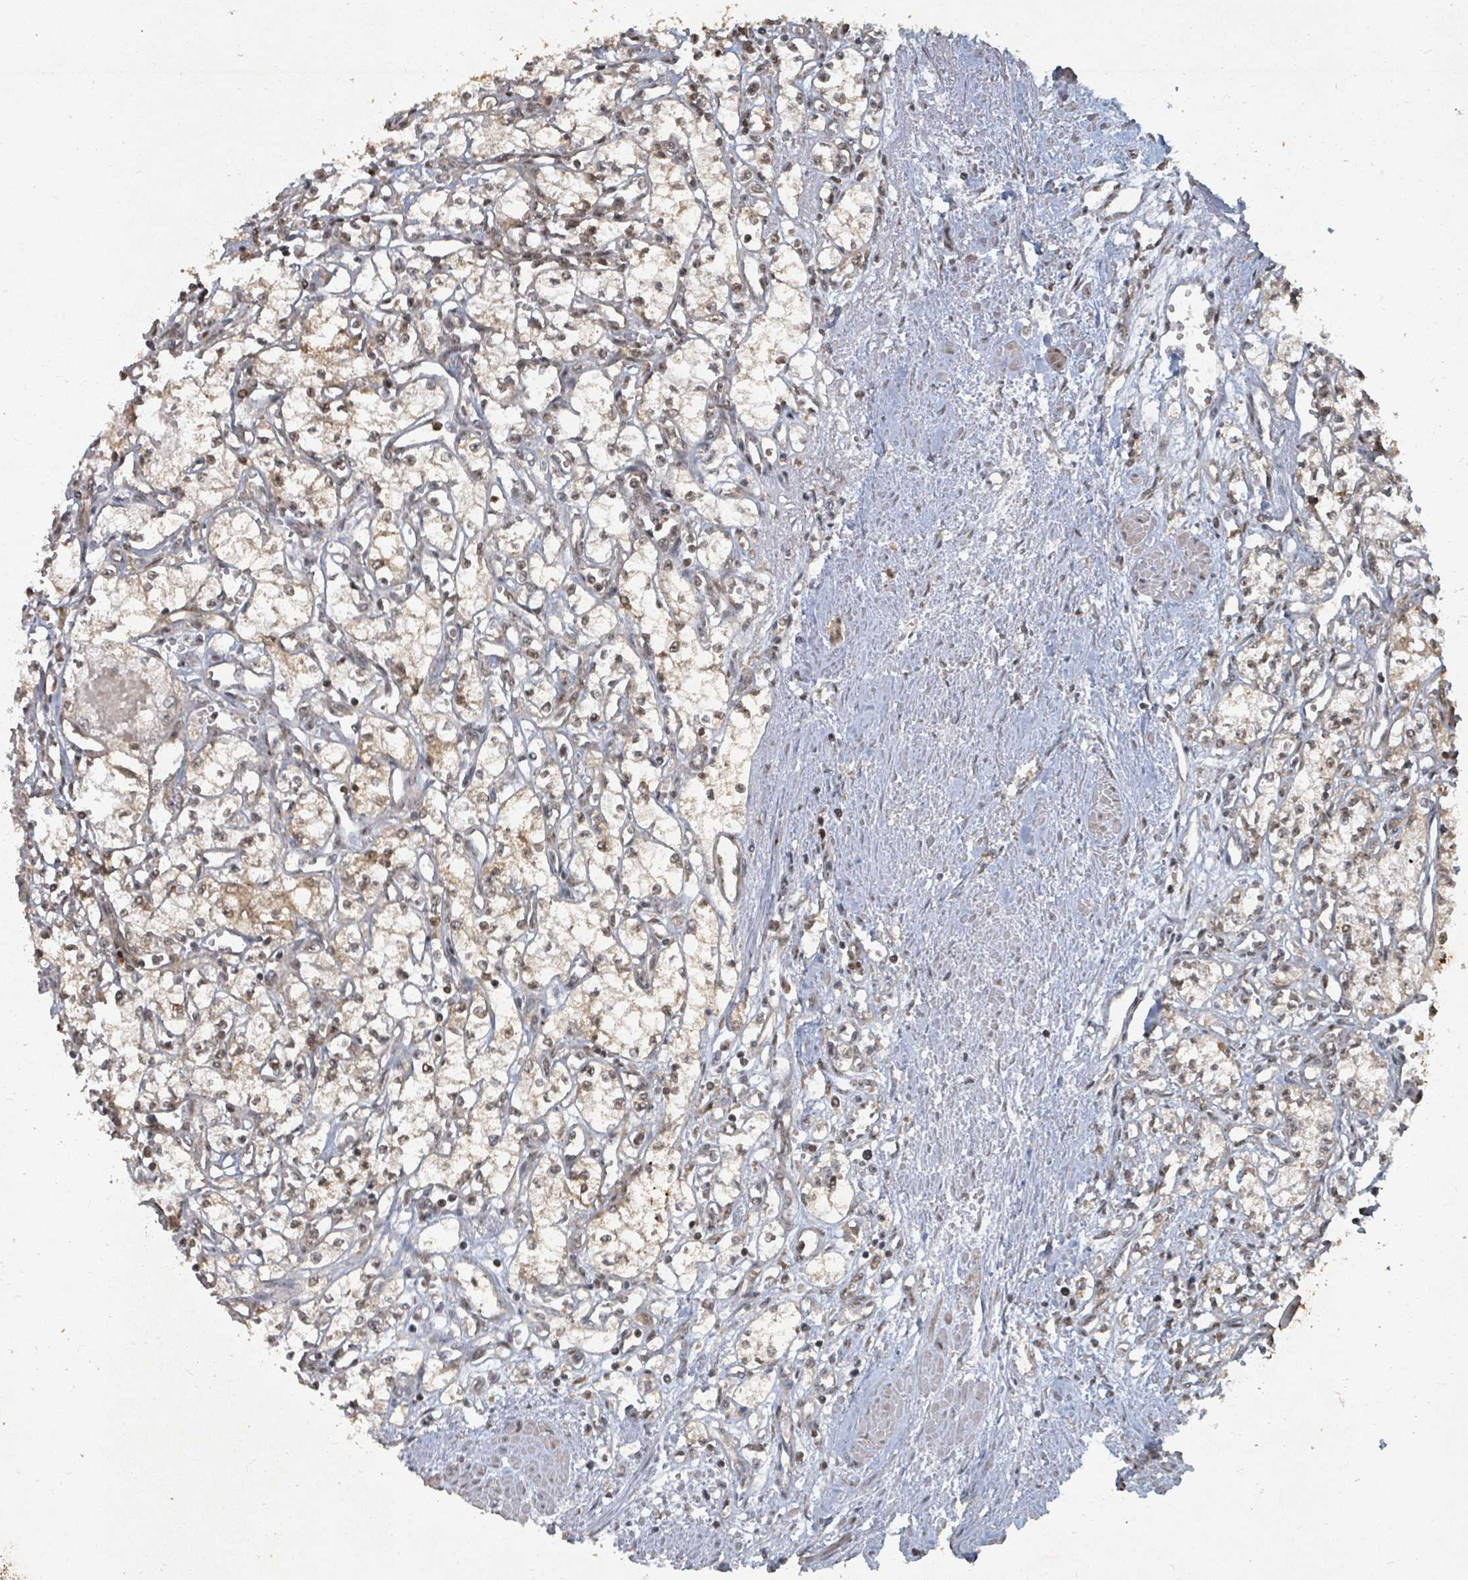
{"staining": {"intensity": "moderate", "quantity": "25%-75%", "location": "cytoplasmic/membranous,nuclear"}, "tissue": "renal cancer", "cell_type": "Tumor cells", "image_type": "cancer", "snomed": [{"axis": "morphology", "description": "Adenocarcinoma, NOS"}, {"axis": "topography", "description": "Kidney"}], "caption": "Immunohistochemical staining of human renal cancer (adenocarcinoma) displays moderate cytoplasmic/membranous and nuclear protein staining in about 25%-75% of tumor cells.", "gene": "KDM4E", "patient": {"sex": "male", "age": 59}}